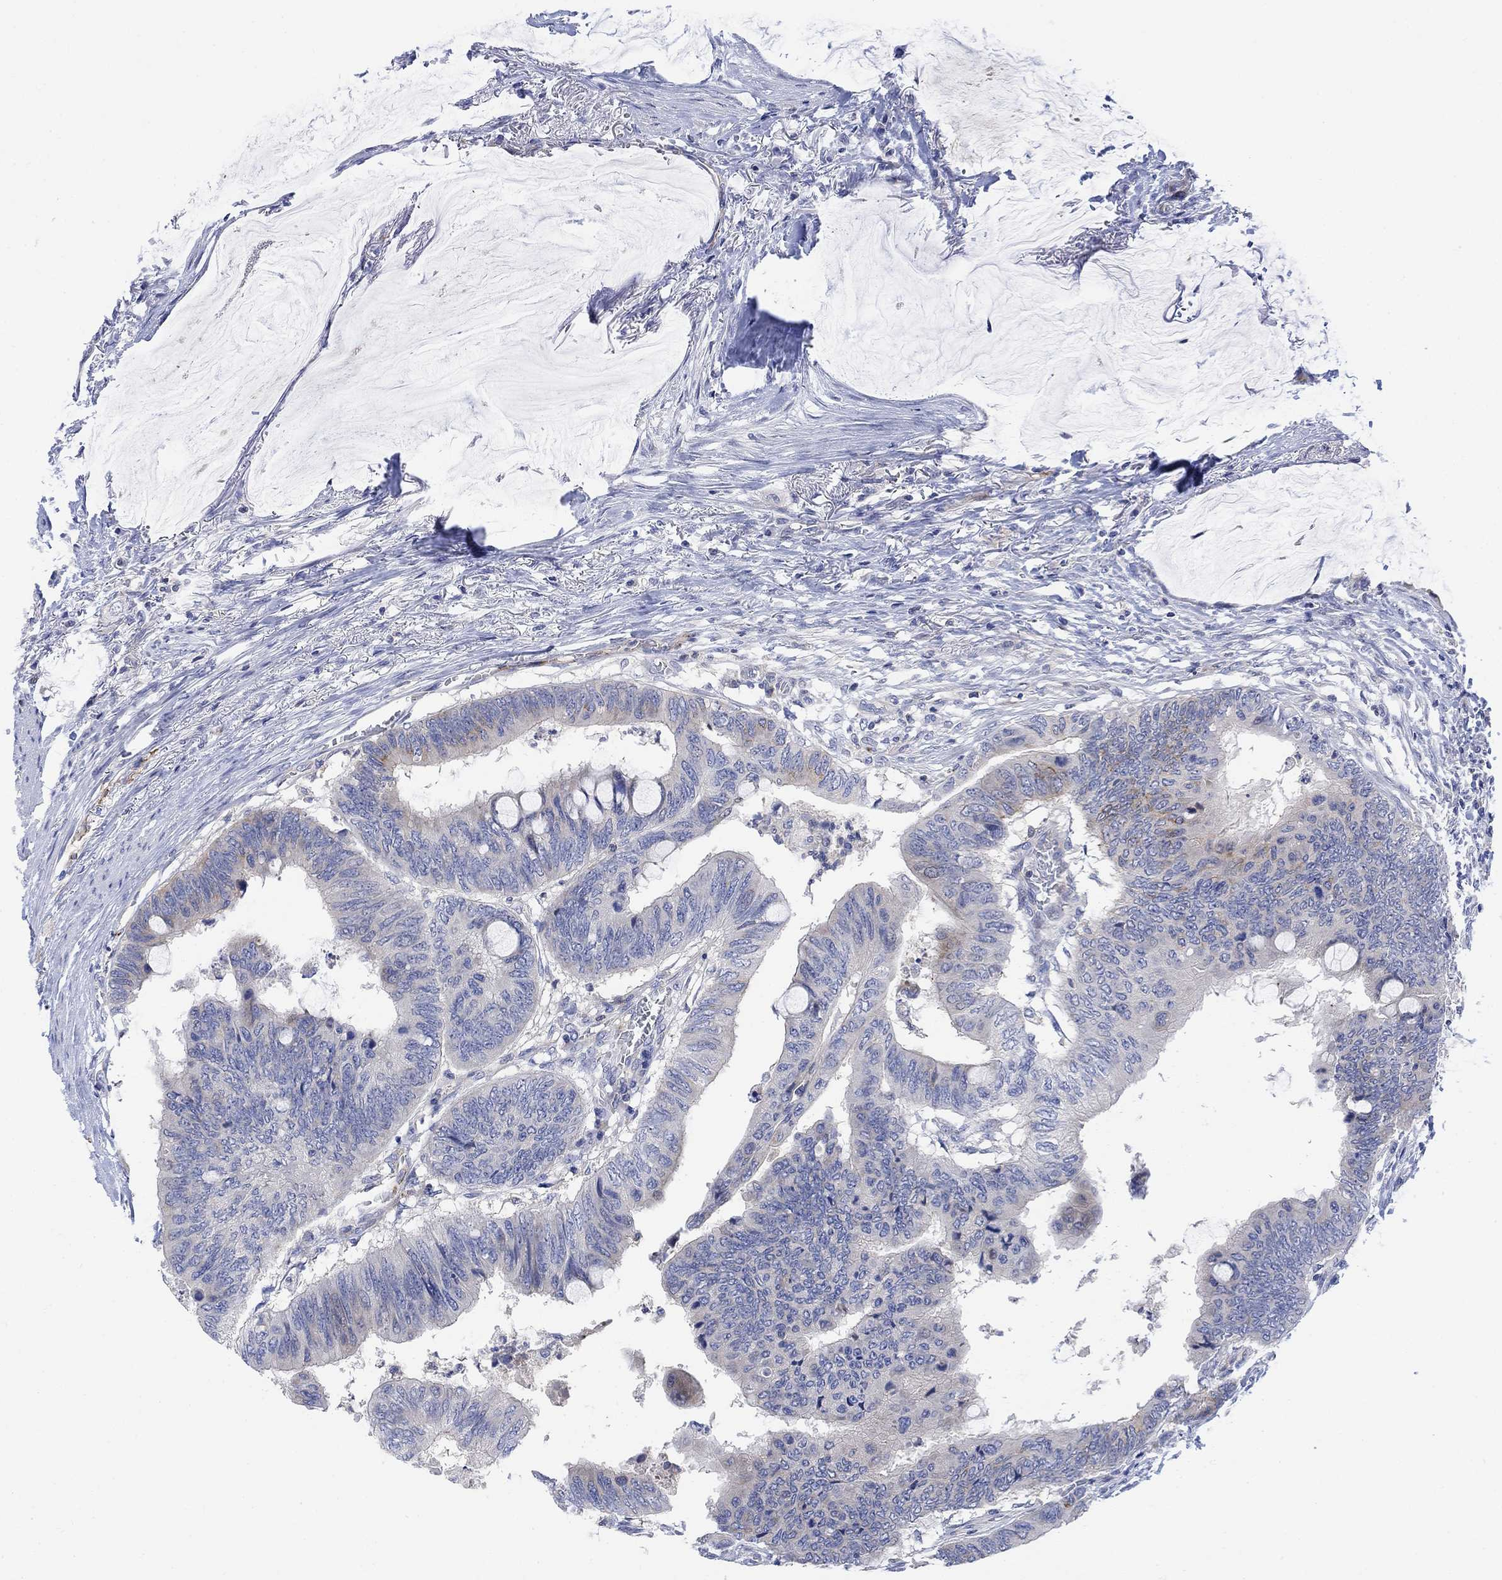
{"staining": {"intensity": "negative", "quantity": "none", "location": "none"}, "tissue": "colorectal cancer", "cell_type": "Tumor cells", "image_type": "cancer", "snomed": [{"axis": "morphology", "description": "Normal tissue, NOS"}, {"axis": "morphology", "description": "Adenocarcinoma, NOS"}, {"axis": "topography", "description": "Rectum"}, {"axis": "topography", "description": "Peripheral nerve tissue"}], "caption": "Protein analysis of colorectal cancer exhibits no significant staining in tumor cells. (DAB immunohistochemistry visualized using brightfield microscopy, high magnification).", "gene": "ARSK", "patient": {"sex": "male", "age": 92}}